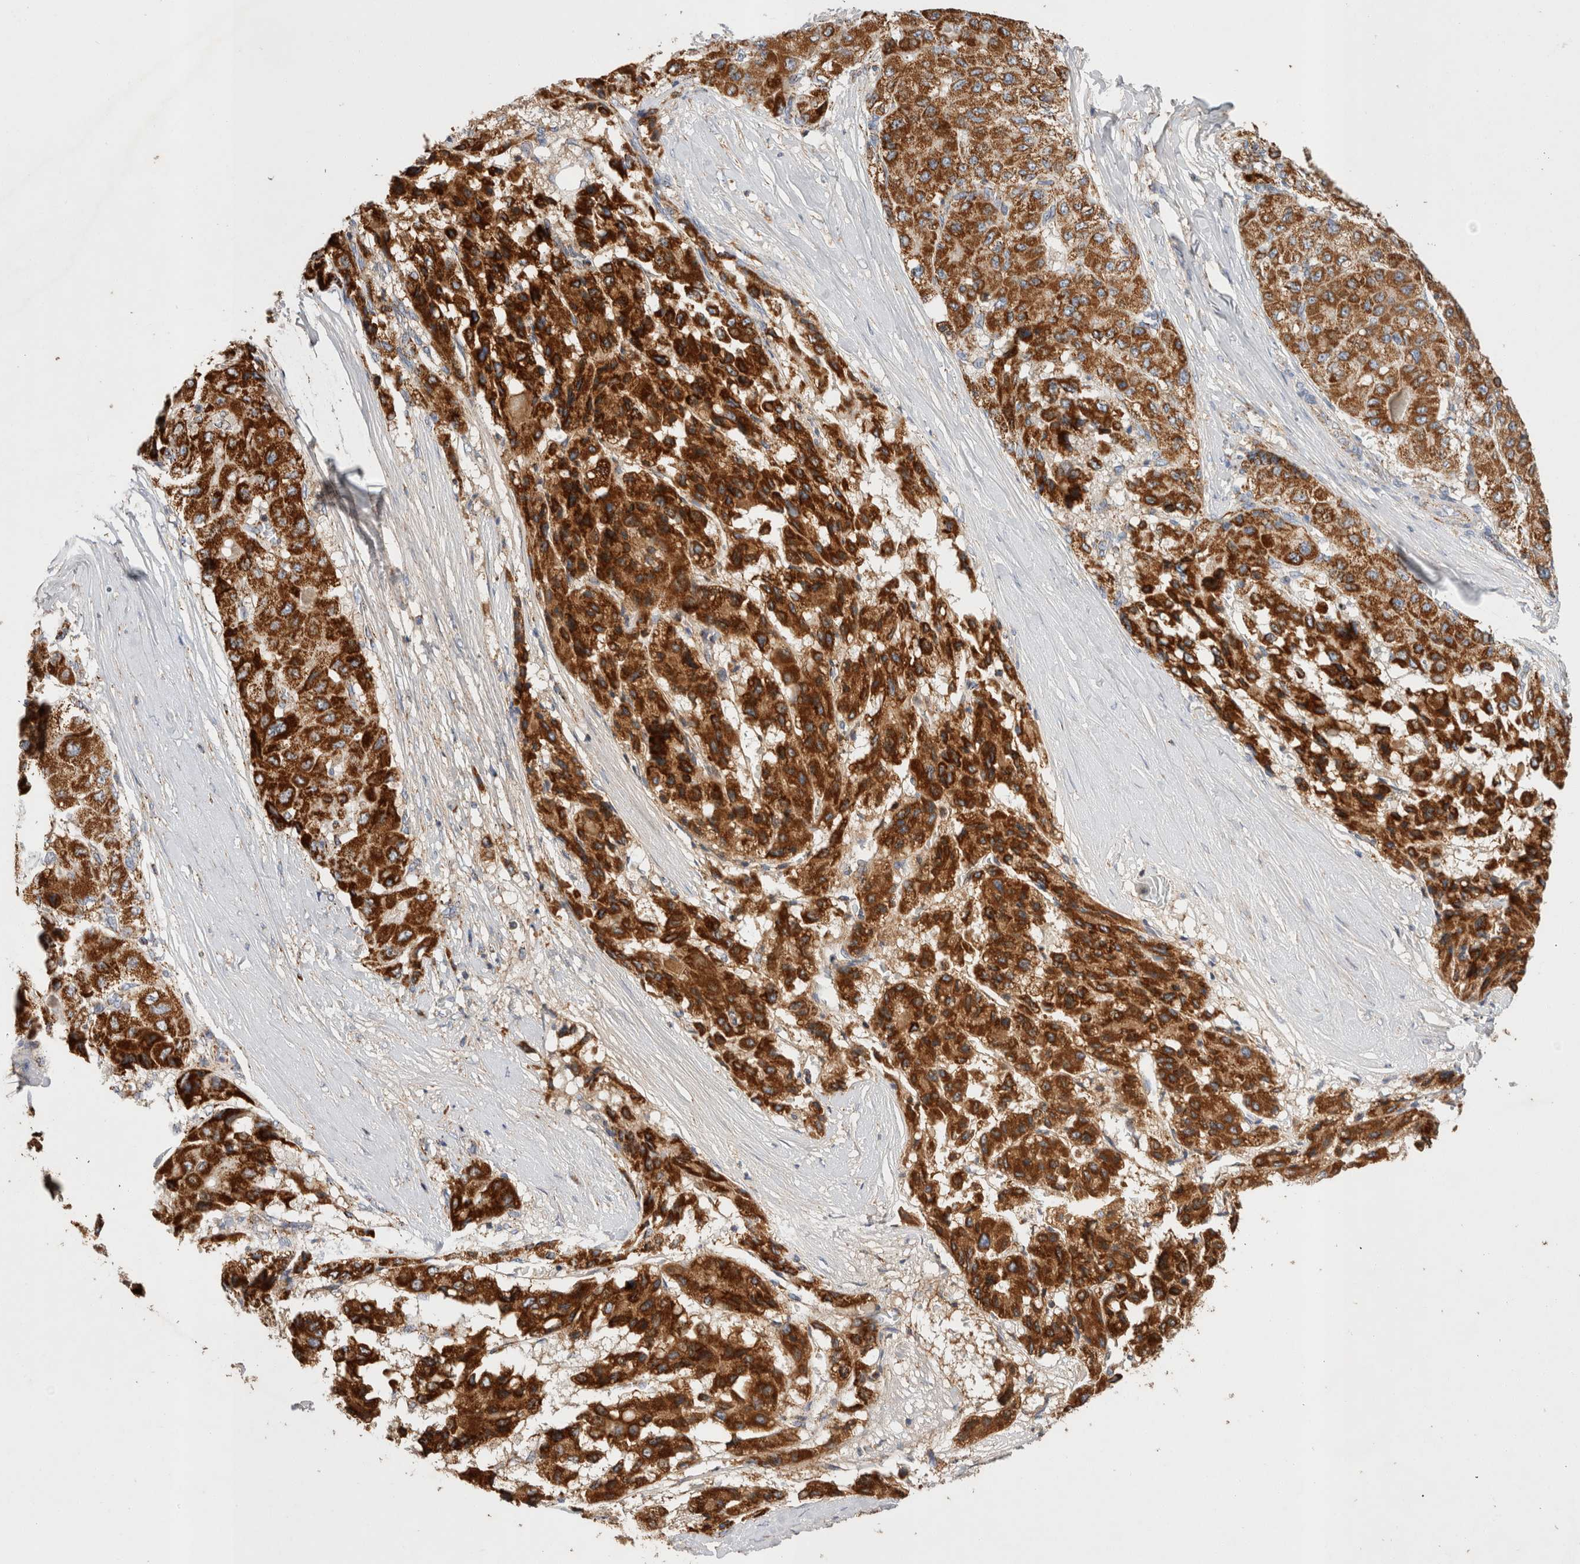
{"staining": {"intensity": "strong", "quantity": ">75%", "location": "cytoplasmic/membranous"}, "tissue": "liver cancer", "cell_type": "Tumor cells", "image_type": "cancer", "snomed": [{"axis": "morphology", "description": "Carcinoma, Hepatocellular, NOS"}, {"axis": "topography", "description": "Liver"}], "caption": "Strong cytoplasmic/membranous positivity for a protein is present in approximately >75% of tumor cells of liver cancer using immunohistochemistry (IHC).", "gene": "IARS2", "patient": {"sex": "male", "age": 80}}